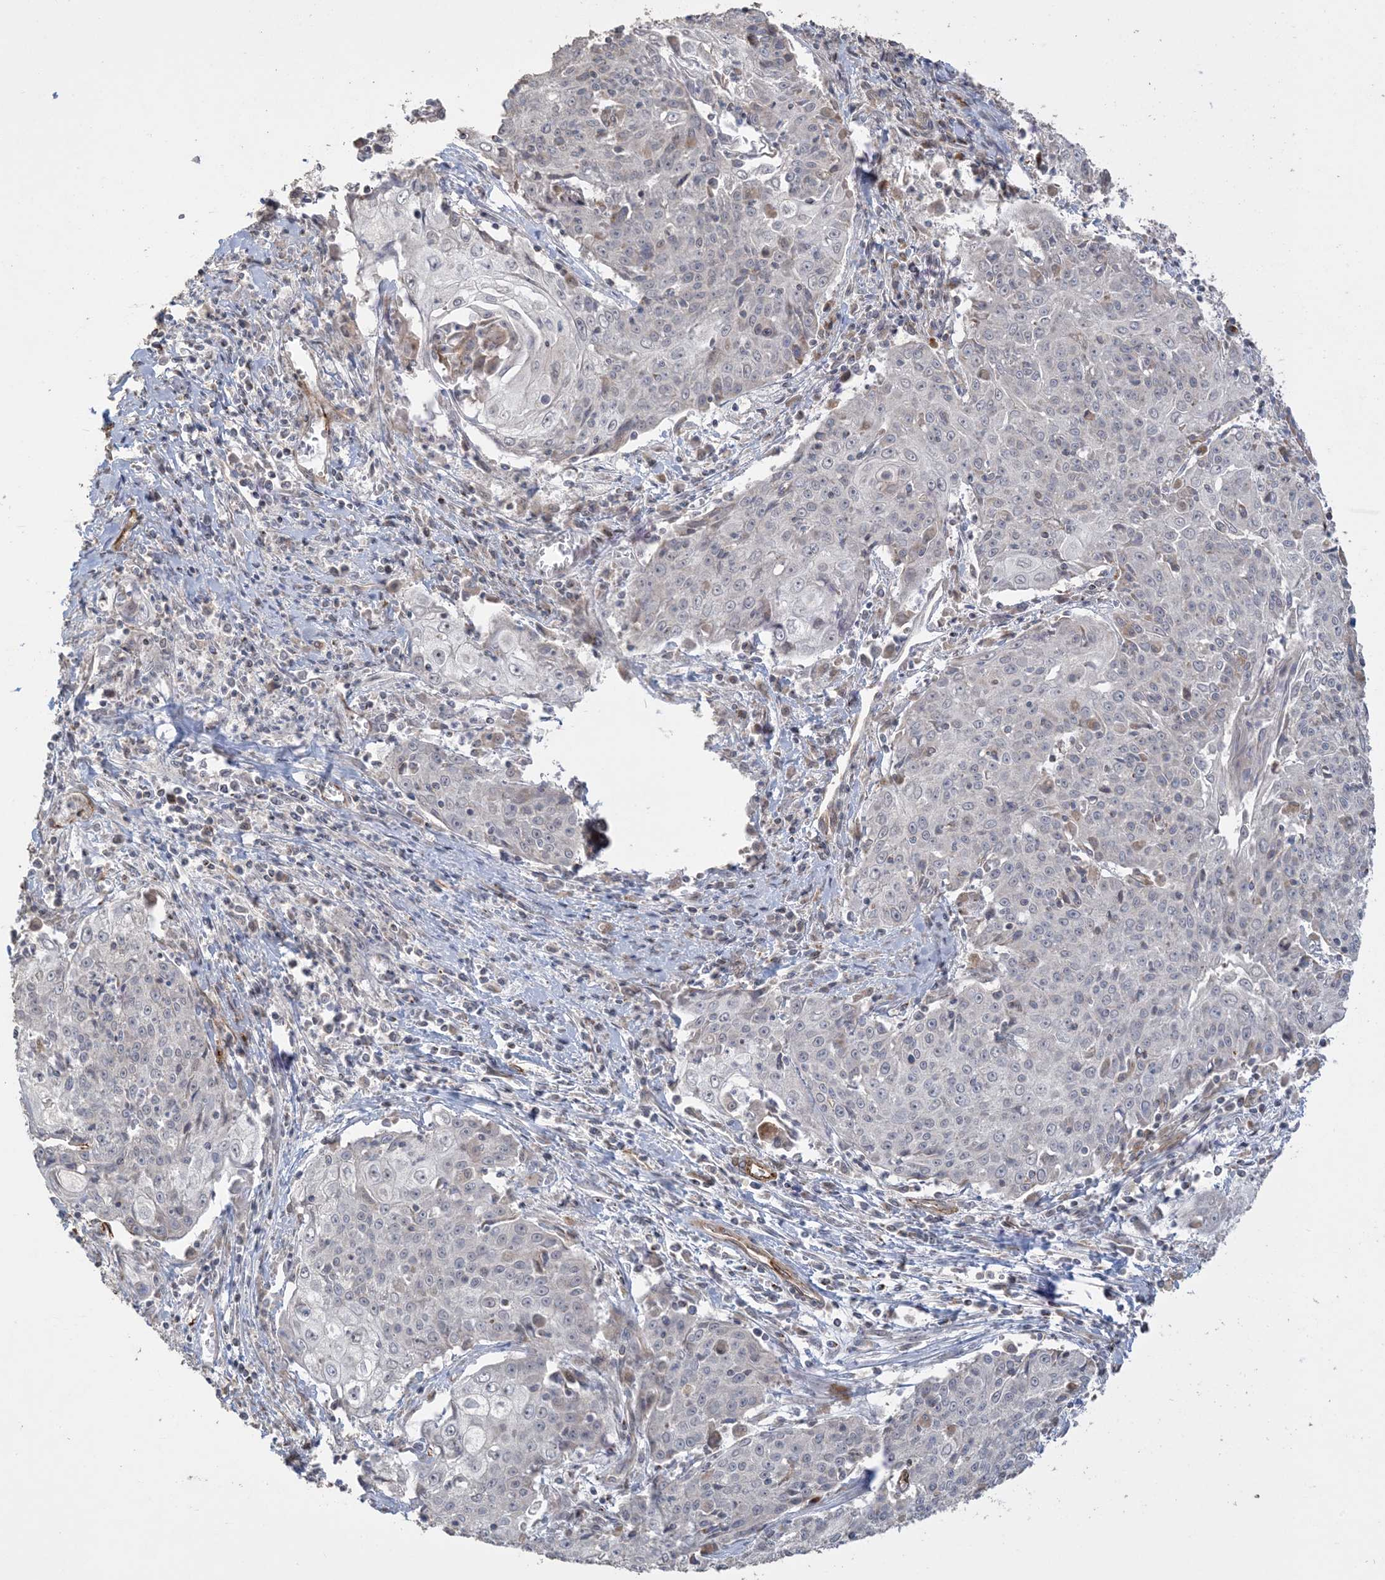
{"staining": {"intensity": "negative", "quantity": "none", "location": "none"}, "tissue": "cervical cancer", "cell_type": "Tumor cells", "image_type": "cancer", "snomed": [{"axis": "morphology", "description": "Squamous cell carcinoma, NOS"}, {"axis": "topography", "description": "Cervix"}], "caption": "Tumor cells show no significant staining in cervical cancer (squamous cell carcinoma).", "gene": "AGA", "patient": {"sex": "female", "age": 48}}